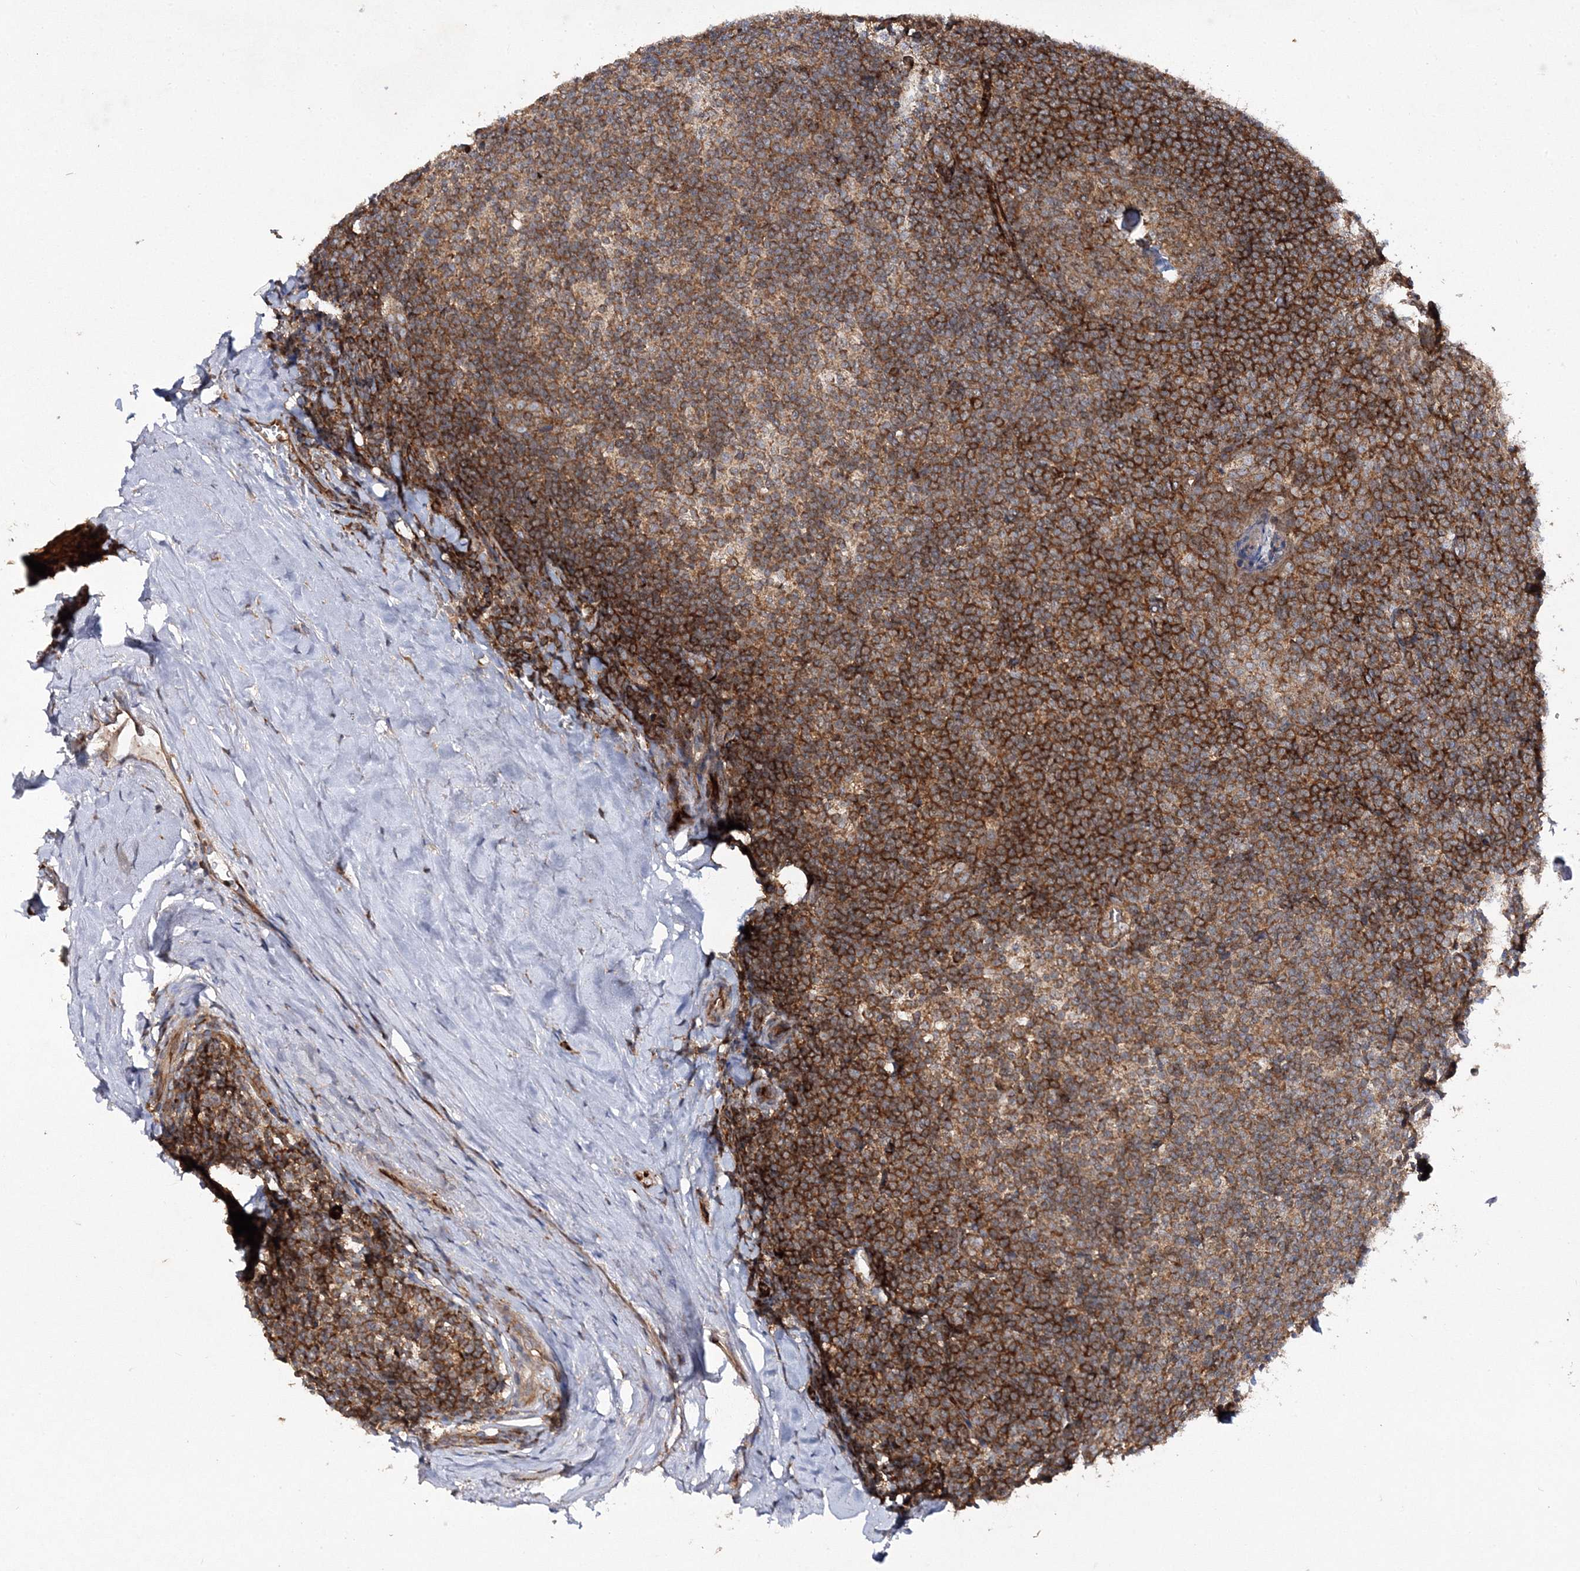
{"staining": {"intensity": "moderate", "quantity": ">75%", "location": "cytoplasmic/membranous"}, "tissue": "tonsil", "cell_type": "Germinal center cells", "image_type": "normal", "snomed": [{"axis": "morphology", "description": "Normal tissue, NOS"}, {"axis": "topography", "description": "Tonsil"}], "caption": "A medium amount of moderate cytoplasmic/membranous expression is appreciated in about >75% of germinal center cells in benign tonsil.", "gene": "DNAJC13", "patient": {"sex": "male", "age": 37}}